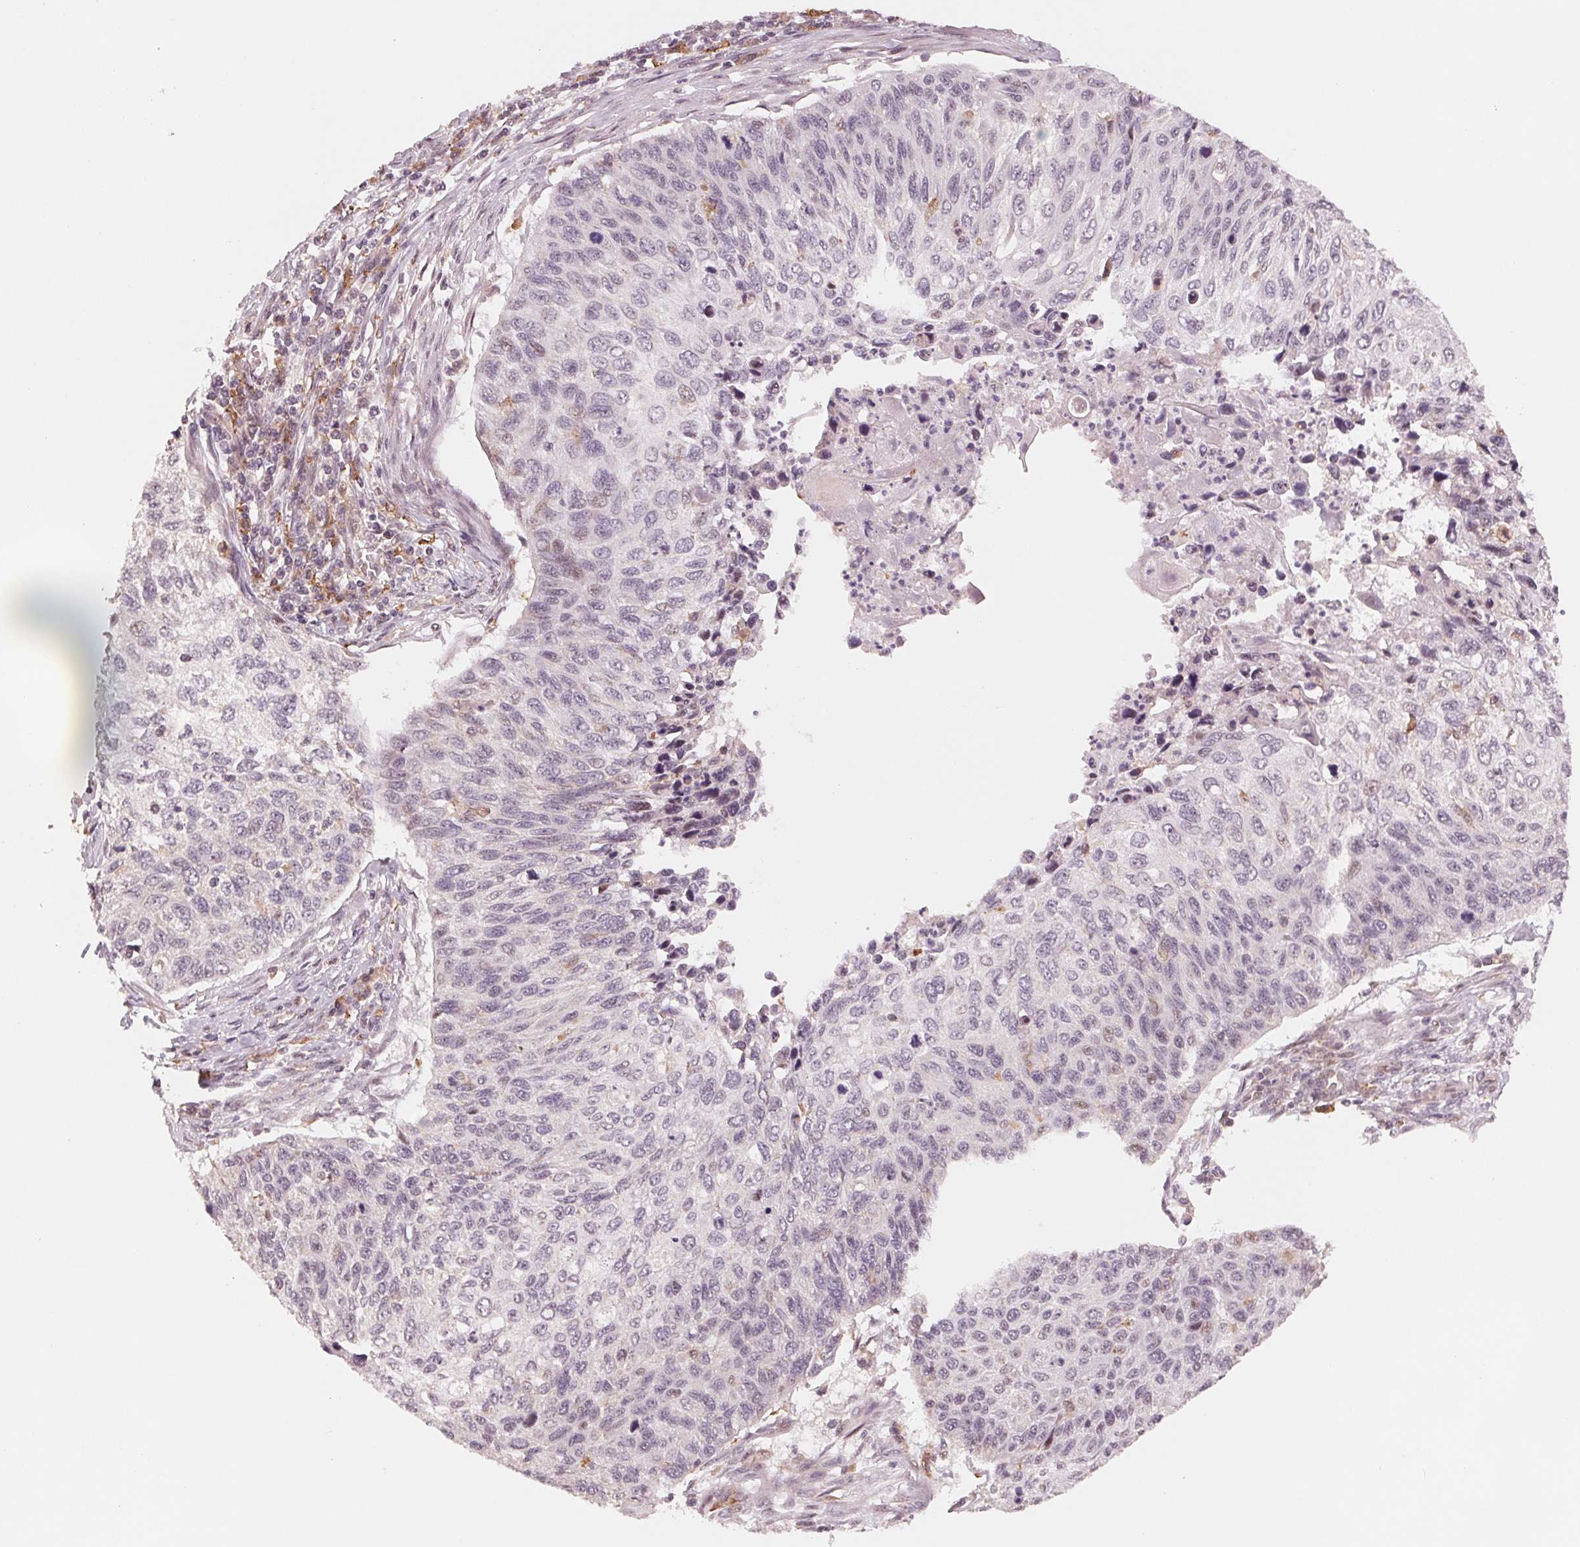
{"staining": {"intensity": "negative", "quantity": "none", "location": "none"}, "tissue": "cervical cancer", "cell_type": "Tumor cells", "image_type": "cancer", "snomed": [{"axis": "morphology", "description": "Squamous cell carcinoma, NOS"}, {"axis": "topography", "description": "Cervix"}], "caption": "IHC of human cervical squamous cell carcinoma exhibits no expression in tumor cells.", "gene": "IL9R", "patient": {"sex": "female", "age": 70}}